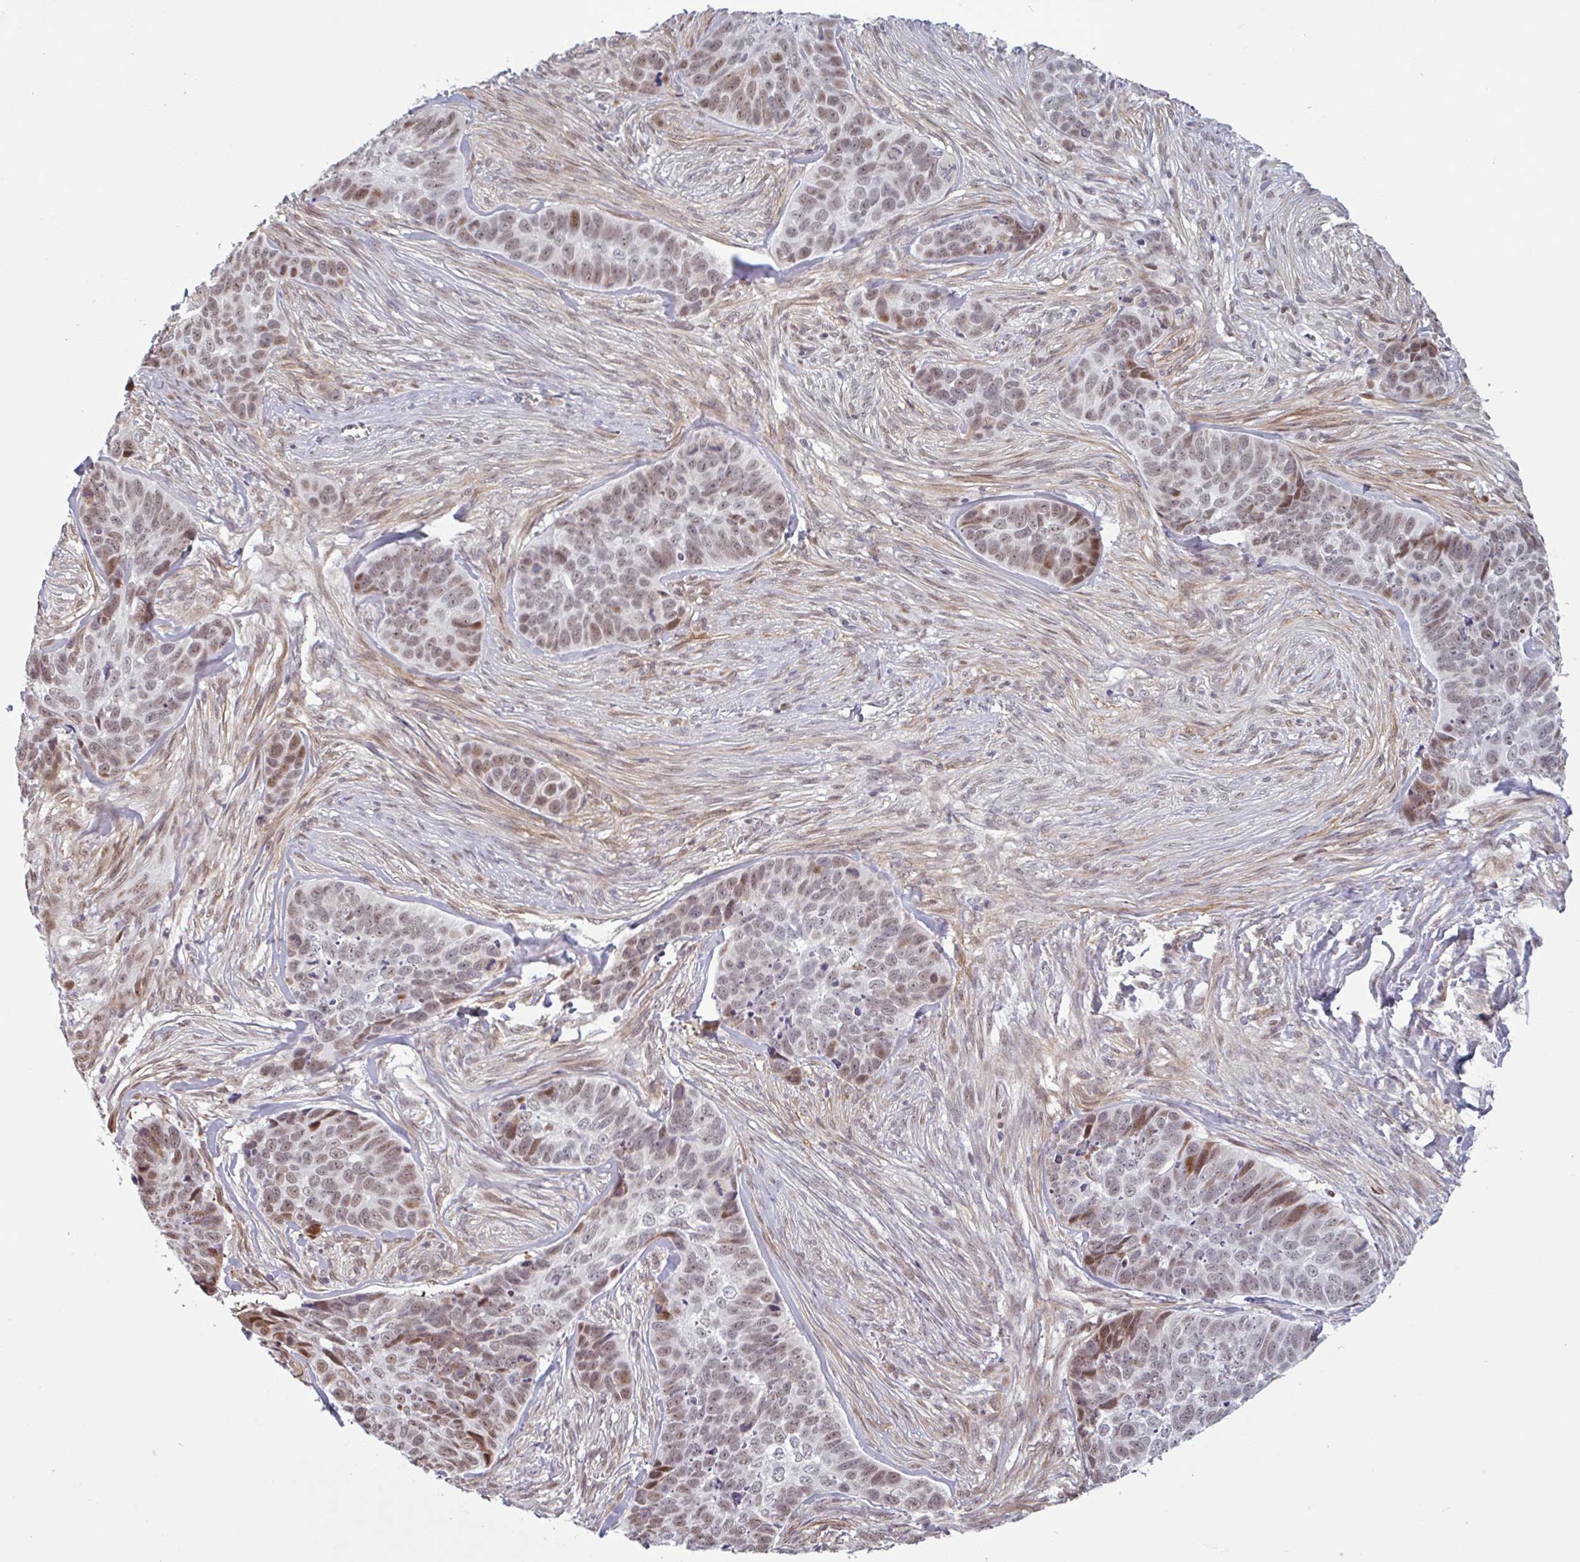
{"staining": {"intensity": "moderate", "quantity": "25%-75%", "location": "nuclear"}, "tissue": "skin cancer", "cell_type": "Tumor cells", "image_type": "cancer", "snomed": [{"axis": "morphology", "description": "Basal cell carcinoma"}, {"axis": "topography", "description": "Skin"}], "caption": "Moderate nuclear expression for a protein is identified in about 25%-75% of tumor cells of skin cancer using immunohistochemistry (IHC).", "gene": "TMEM119", "patient": {"sex": "female", "age": 82}}